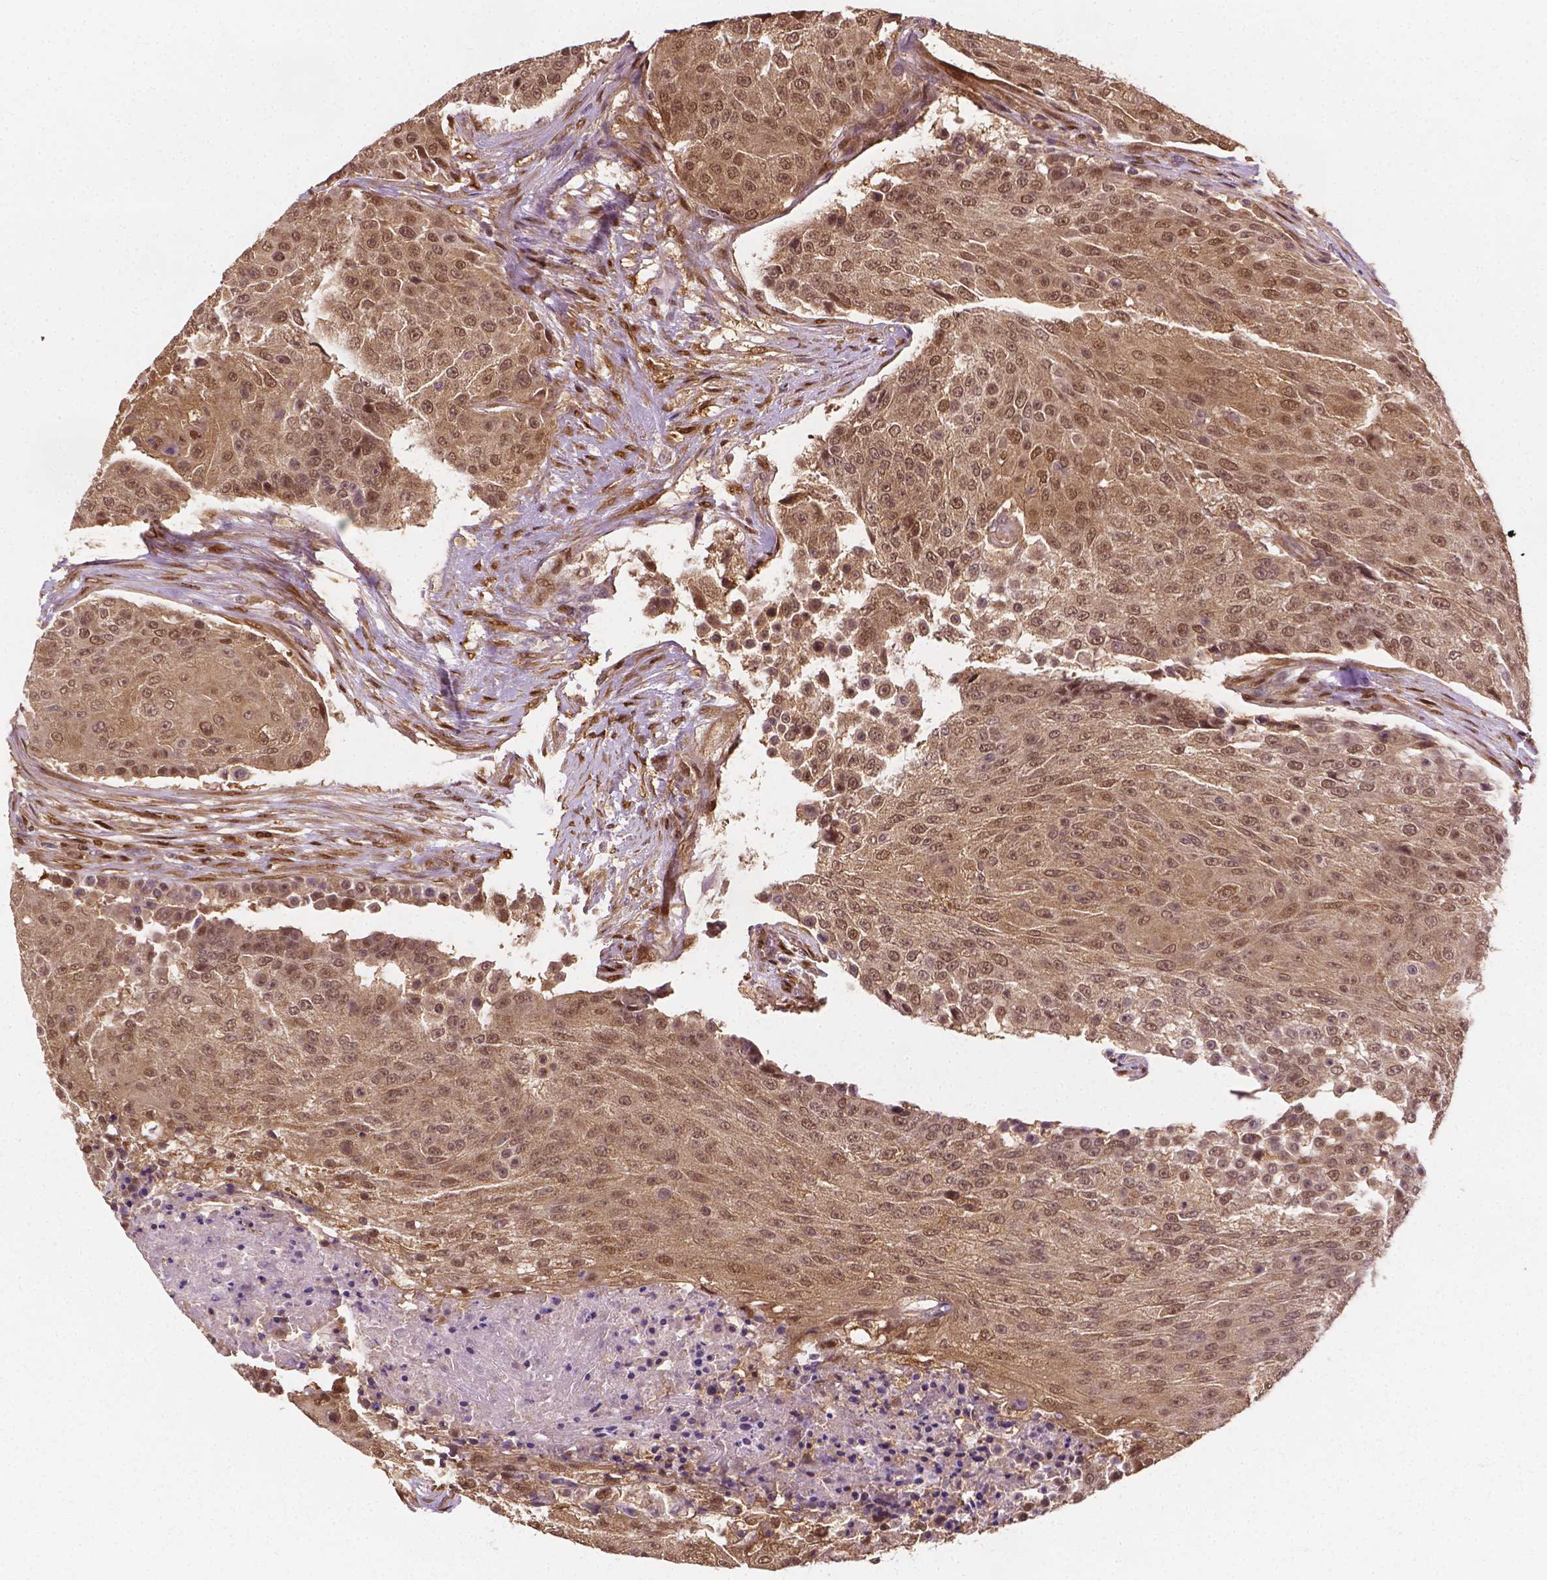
{"staining": {"intensity": "weak", "quantity": ">75%", "location": "cytoplasmic/membranous,nuclear"}, "tissue": "urothelial cancer", "cell_type": "Tumor cells", "image_type": "cancer", "snomed": [{"axis": "morphology", "description": "Urothelial carcinoma, High grade"}, {"axis": "topography", "description": "Urinary bladder"}], "caption": "Immunohistochemistry (IHC) (DAB (3,3'-diaminobenzidine)) staining of human high-grade urothelial carcinoma reveals weak cytoplasmic/membranous and nuclear protein expression in approximately >75% of tumor cells. The staining was performed using DAB (3,3'-diaminobenzidine), with brown indicating positive protein expression. Nuclei are stained blue with hematoxylin.", "gene": "YAP1", "patient": {"sex": "female", "age": 63}}